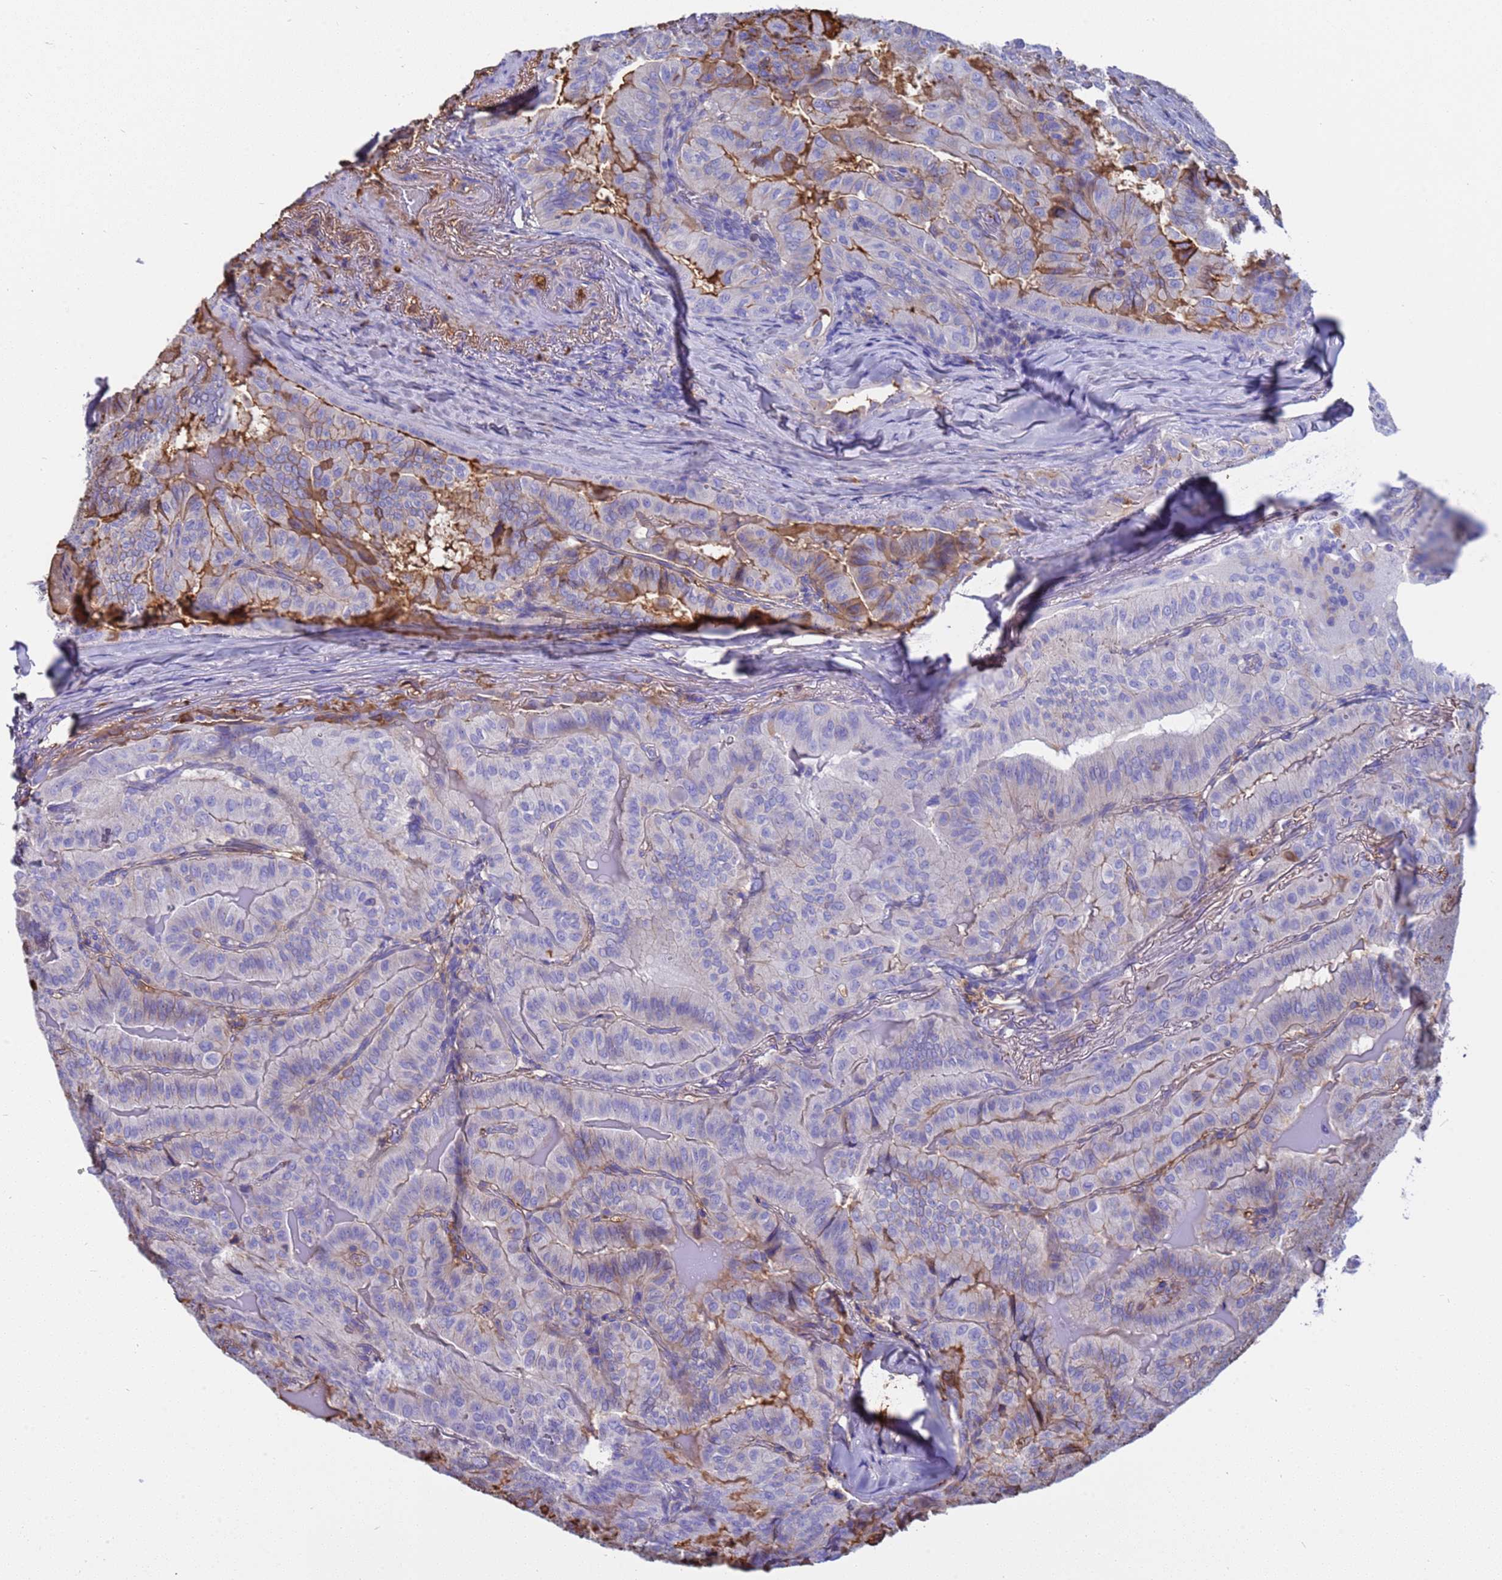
{"staining": {"intensity": "moderate", "quantity": "<25%", "location": "cytoplasmic/membranous"}, "tissue": "thyroid cancer", "cell_type": "Tumor cells", "image_type": "cancer", "snomed": [{"axis": "morphology", "description": "Papillary adenocarcinoma, NOS"}, {"axis": "topography", "description": "Thyroid gland"}], "caption": "Immunohistochemical staining of human thyroid papillary adenocarcinoma shows low levels of moderate cytoplasmic/membranous protein expression in about <25% of tumor cells.", "gene": "H1-7", "patient": {"sex": "female", "age": 68}}